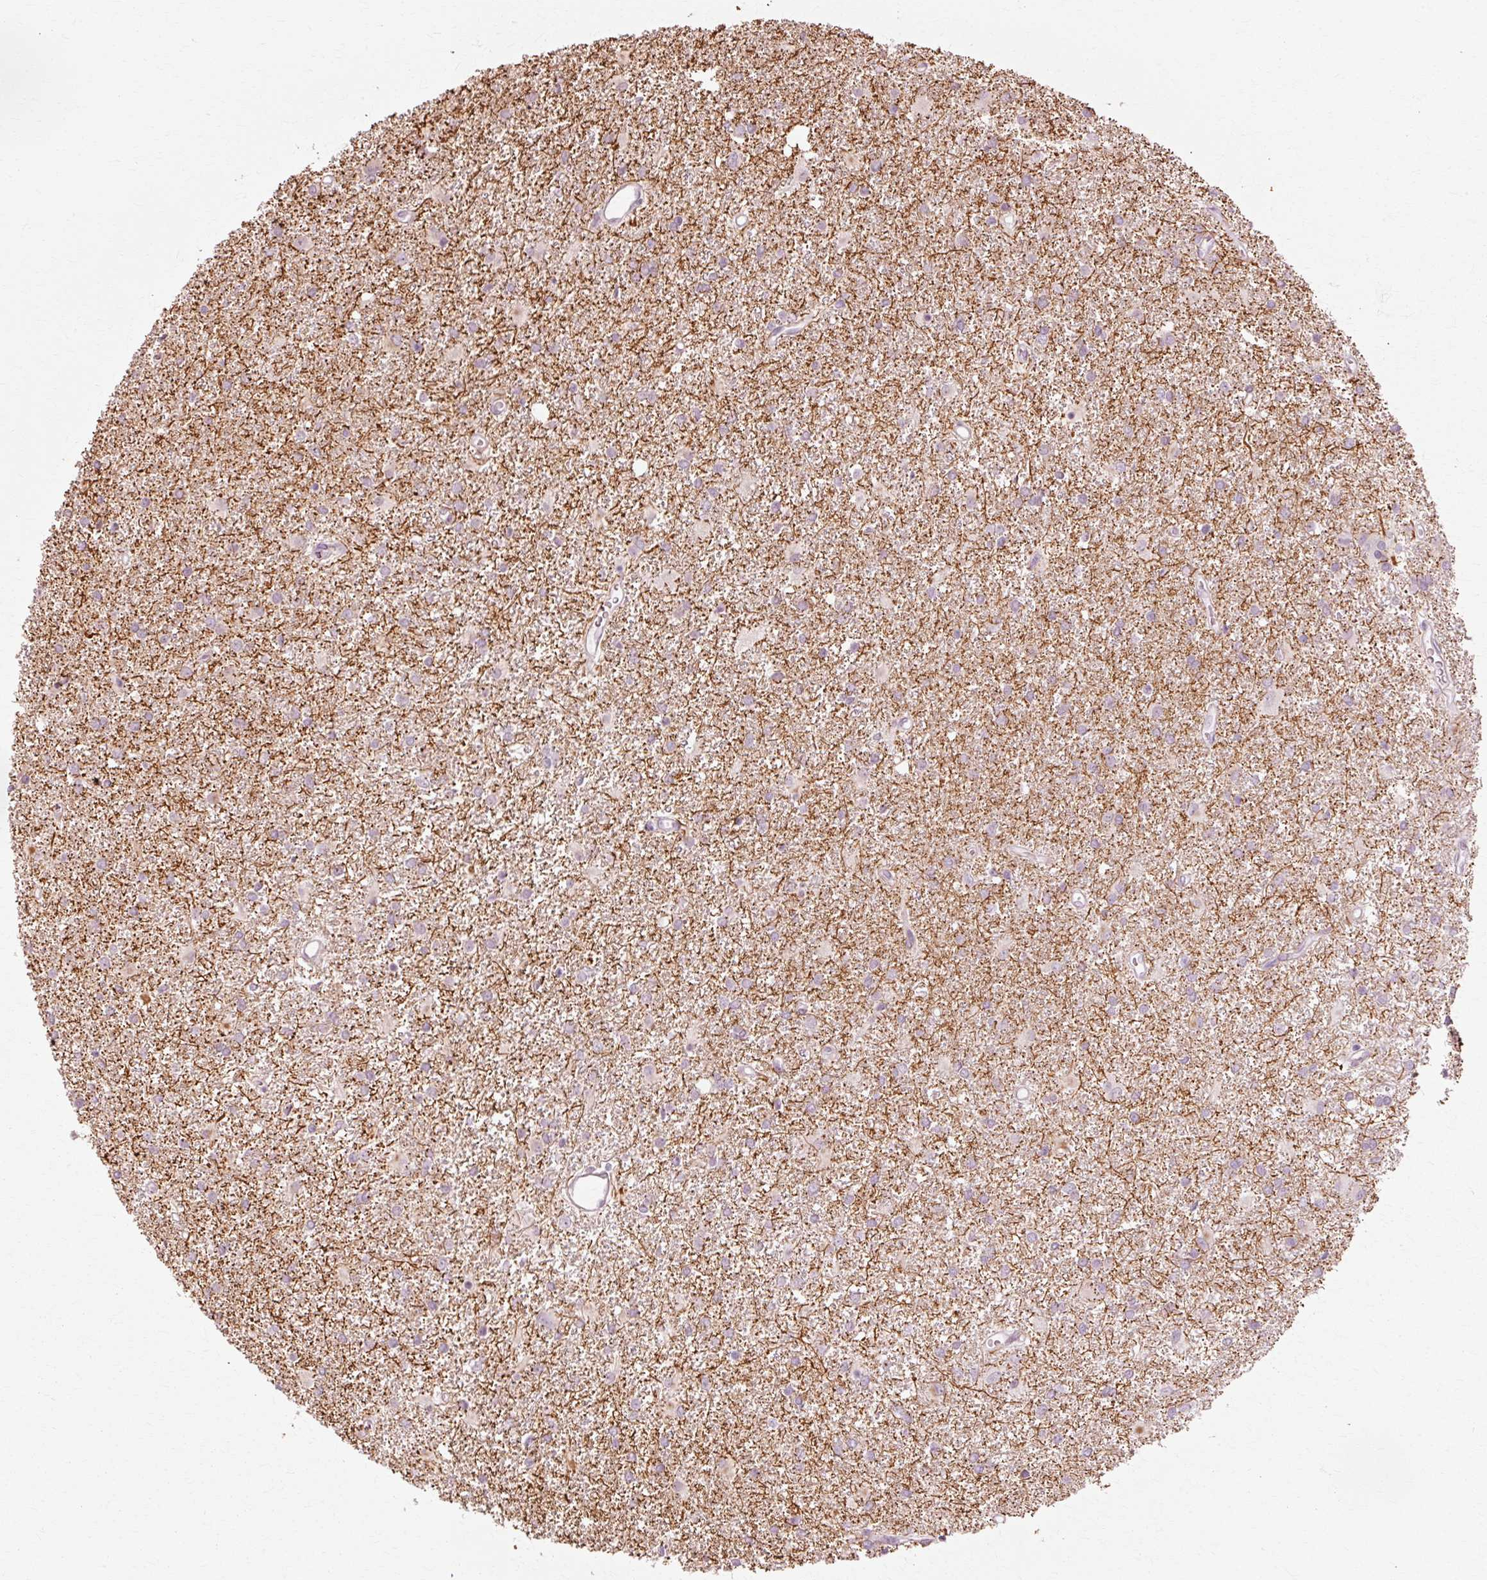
{"staining": {"intensity": "negative", "quantity": "none", "location": "none"}, "tissue": "glioma", "cell_type": "Tumor cells", "image_type": "cancer", "snomed": [{"axis": "morphology", "description": "Glioma, malignant, High grade"}, {"axis": "topography", "description": "Brain"}], "caption": "High power microscopy histopathology image of an immunohistochemistry micrograph of glioma, revealing no significant staining in tumor cells. Brightfield microscopy of immunohistochemistry stained with DAB (3,3'-diaminobenzidine) (brown) and hematoxylin (blue), captured at high magnification.", "gene": "RGPD5", "patient": {"sex": "female", "age": 50}}